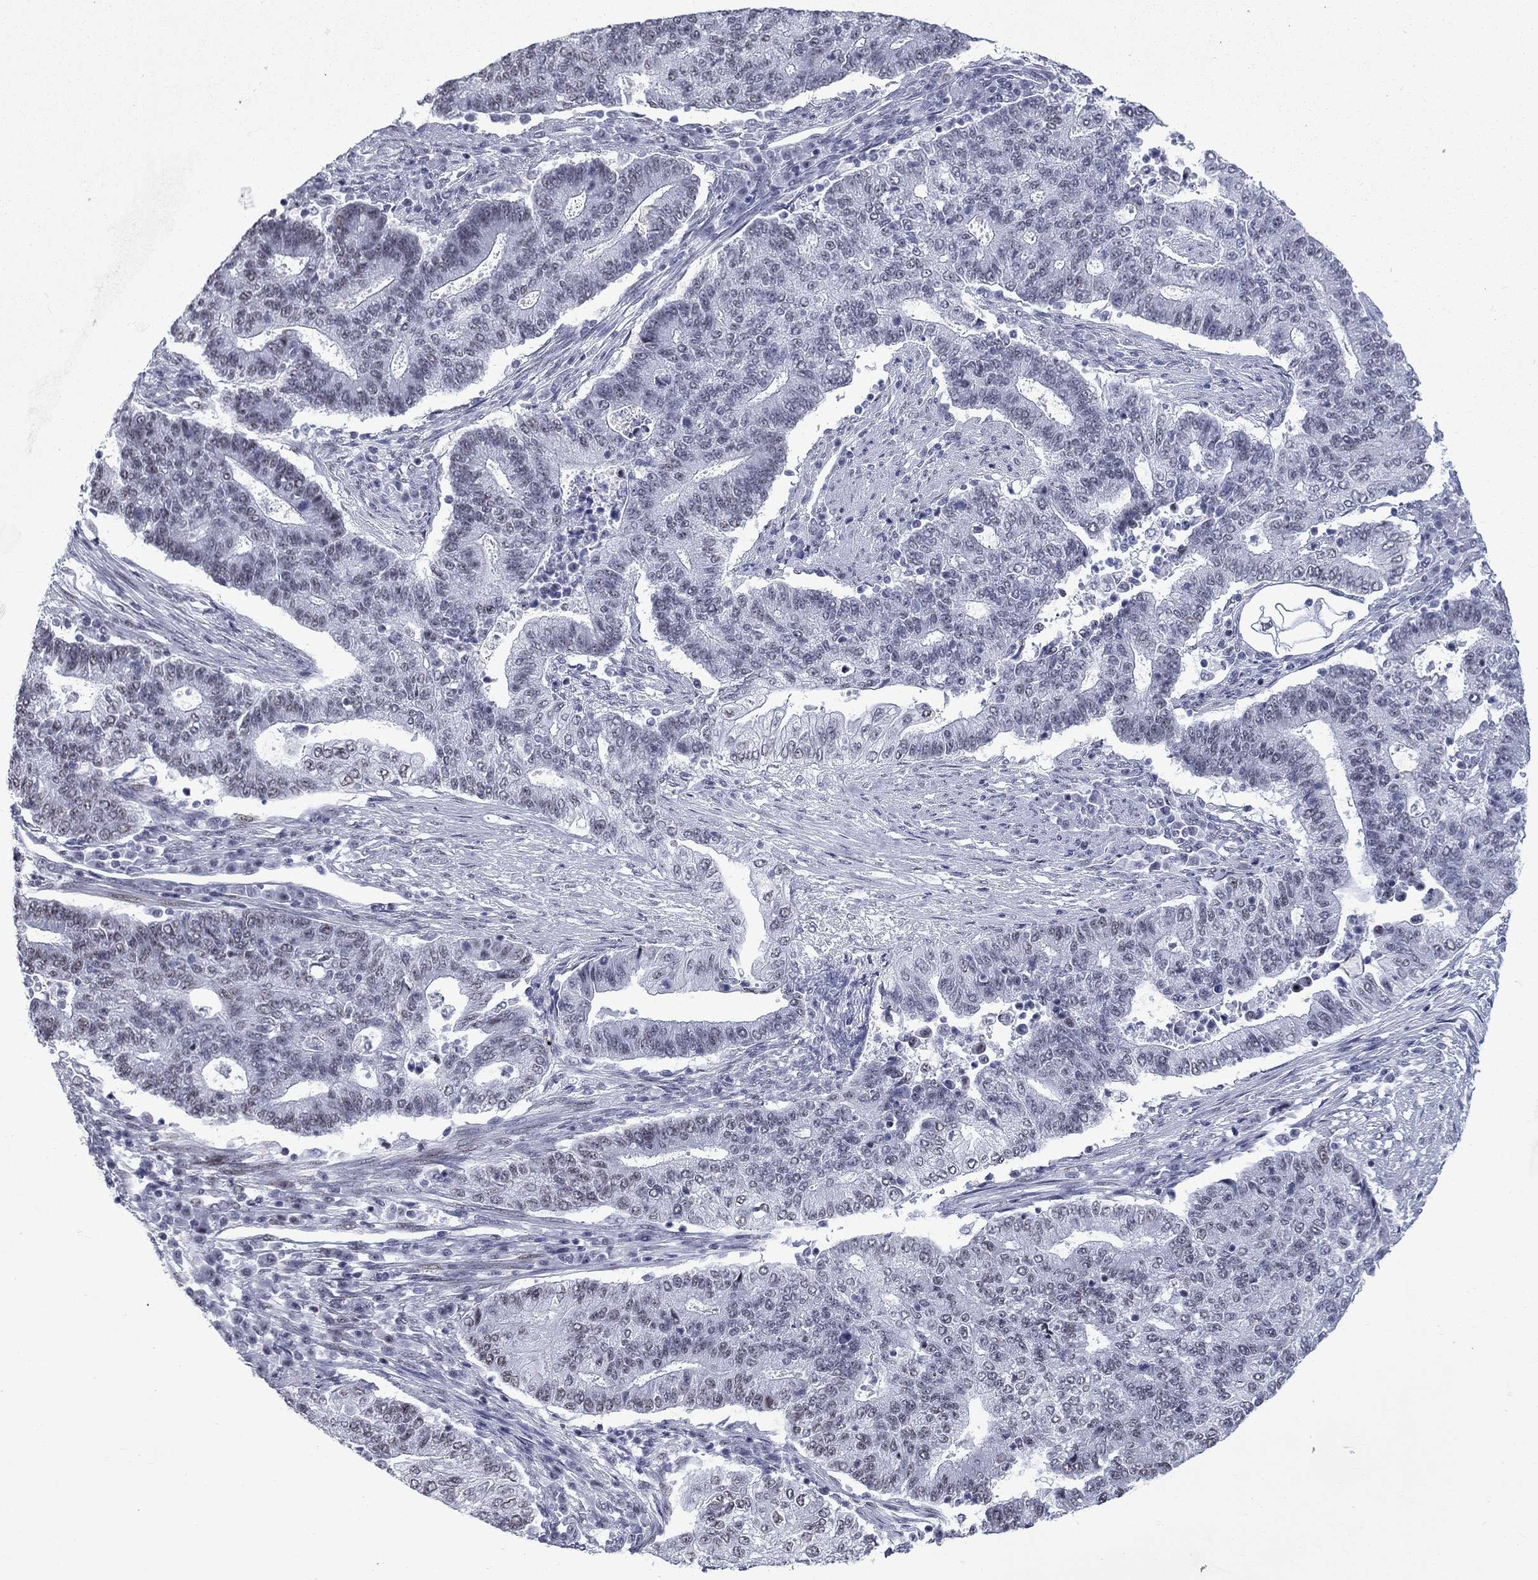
{"staining": {"intensity": "negative", "quantity": "none", "location": "none"}, "tissue": "endometrial cancer", "cell_type": "Tumor cells", "image_type": "cancer", "snomed": [{"axis": "morphology", "description": "Adenocarcinoma, NOS"}, {"axis": "topography", "description": "Uterus"}, {"axis": "topography", "description": "Endometrium"}], "caption": "Tumor cells are negative for brown protein staining in endometrial cancer (adenocarcinoma).", "gene": "ASF1B", "patient": {"sex": "female", "age": 54}}